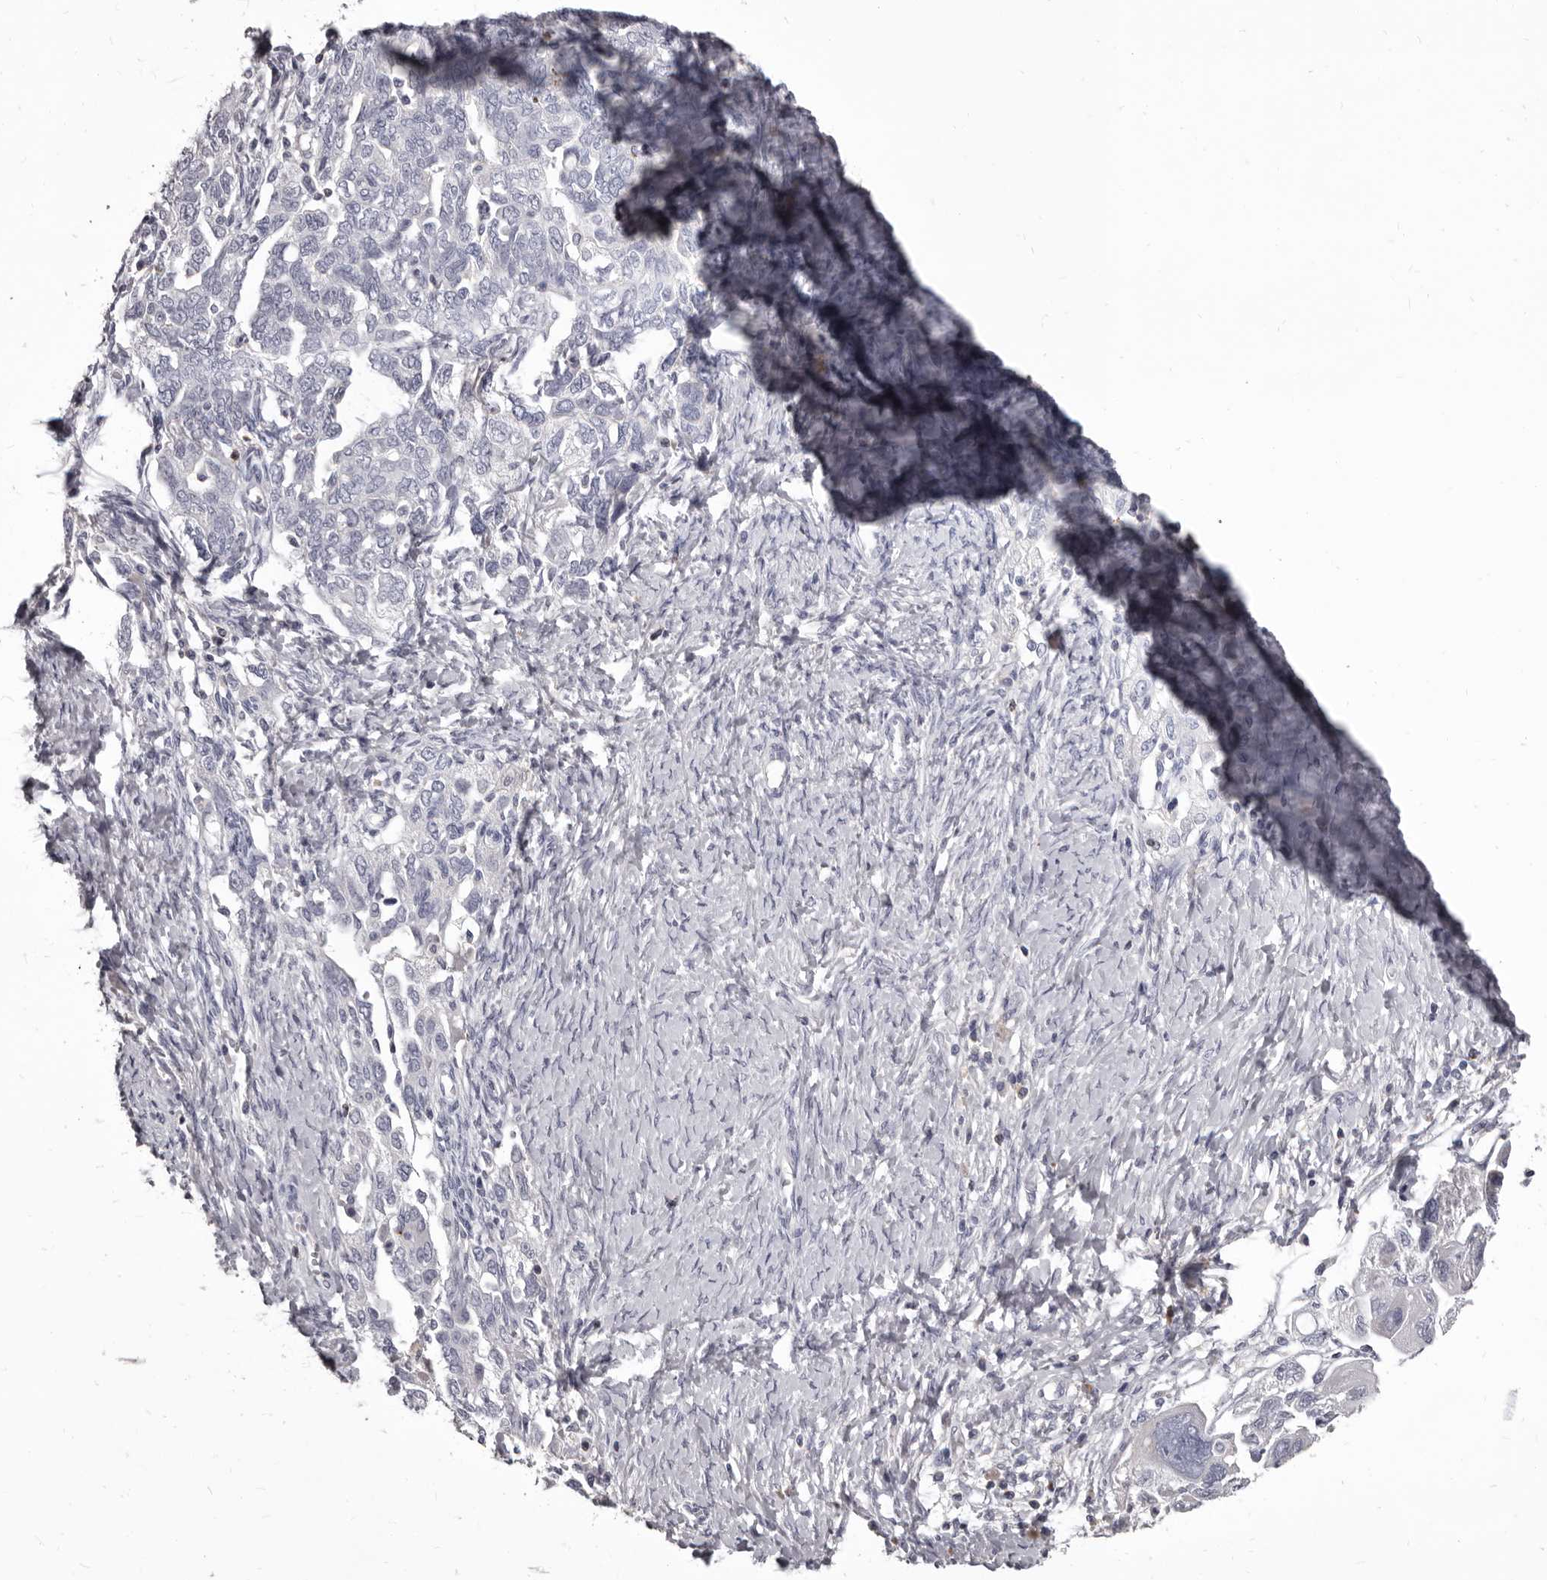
{"staining": {"intensity": "negative", "quantity": "none", "location": "none"}, "tissue": "ovarian cancer", "cell_type": "Tumor cells", "image_type": "cancer", "snomed": [{"axis": "morphology", "description": "Carcinoma, NOS"}, {"axis": "morphology", "description": "Cystadenocarcinoma, serous, NOS"}, {"axis": "topography", "description": "Ovary"}], "caption": "Immunohistochemistry of human ovarian cancer demonstrates no positivity in tumor cells.", "gene": "GZMH", "patient": {"sex": "female", "age": 69}}